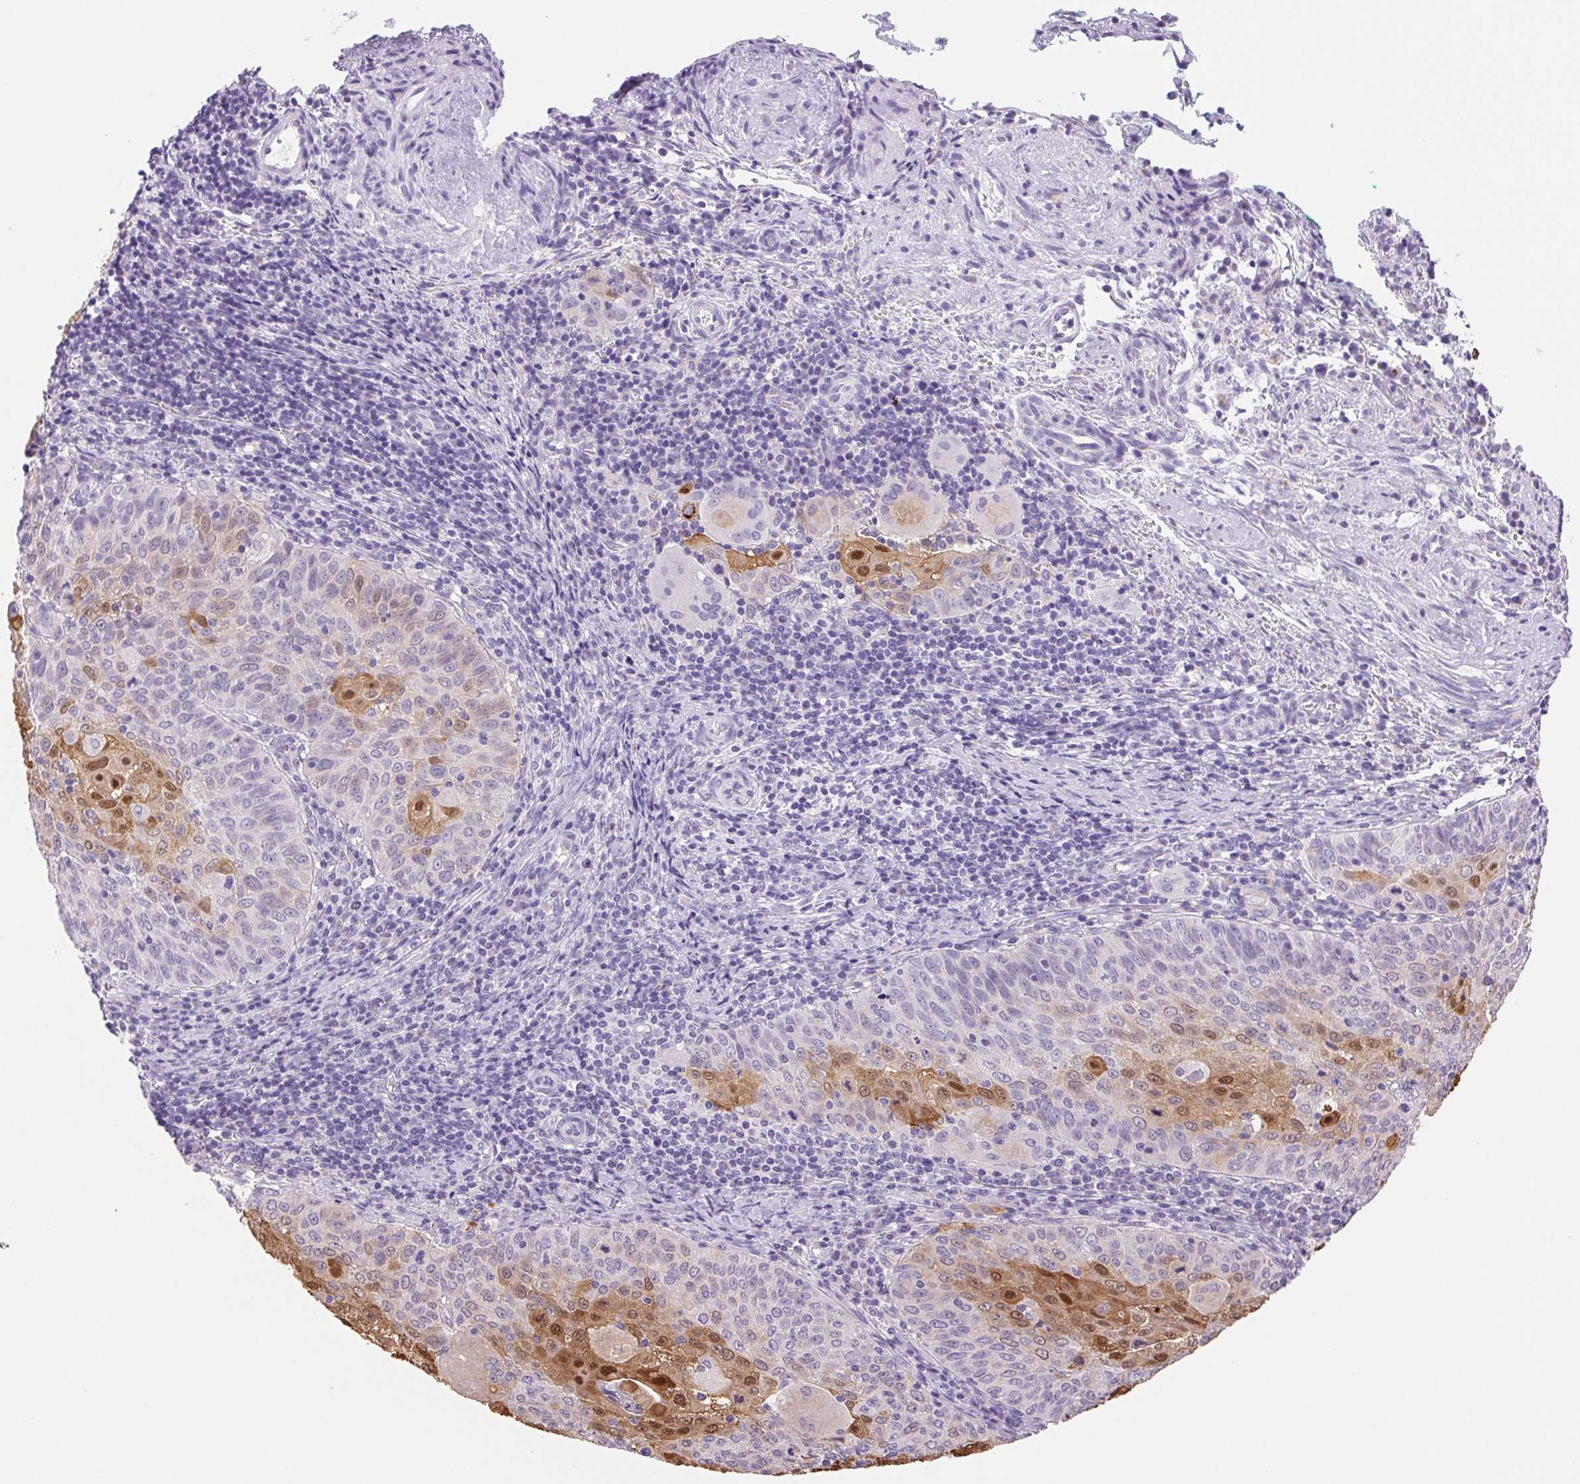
{"staining": {"intensity": "moderate", "quantity": "<25%", "location": "cytoplasmic/membranous,nuclear"}, "tissue": "cervical cancer", "cell_type": "Tumor cells", "image_type": "cancer", "snomed": [{"axis": "morphology", "description": "Squamous cell carcinoma, NOS"}, {"axis": "topography", "description": "Cervix"}], "caption": "Human cervical squamous cell carcinoma stained with a protein marker exhibits moderate staining in tumor cells.", "gene": "SERPINB3", "patient": {"sex": "female", "age": 65}}